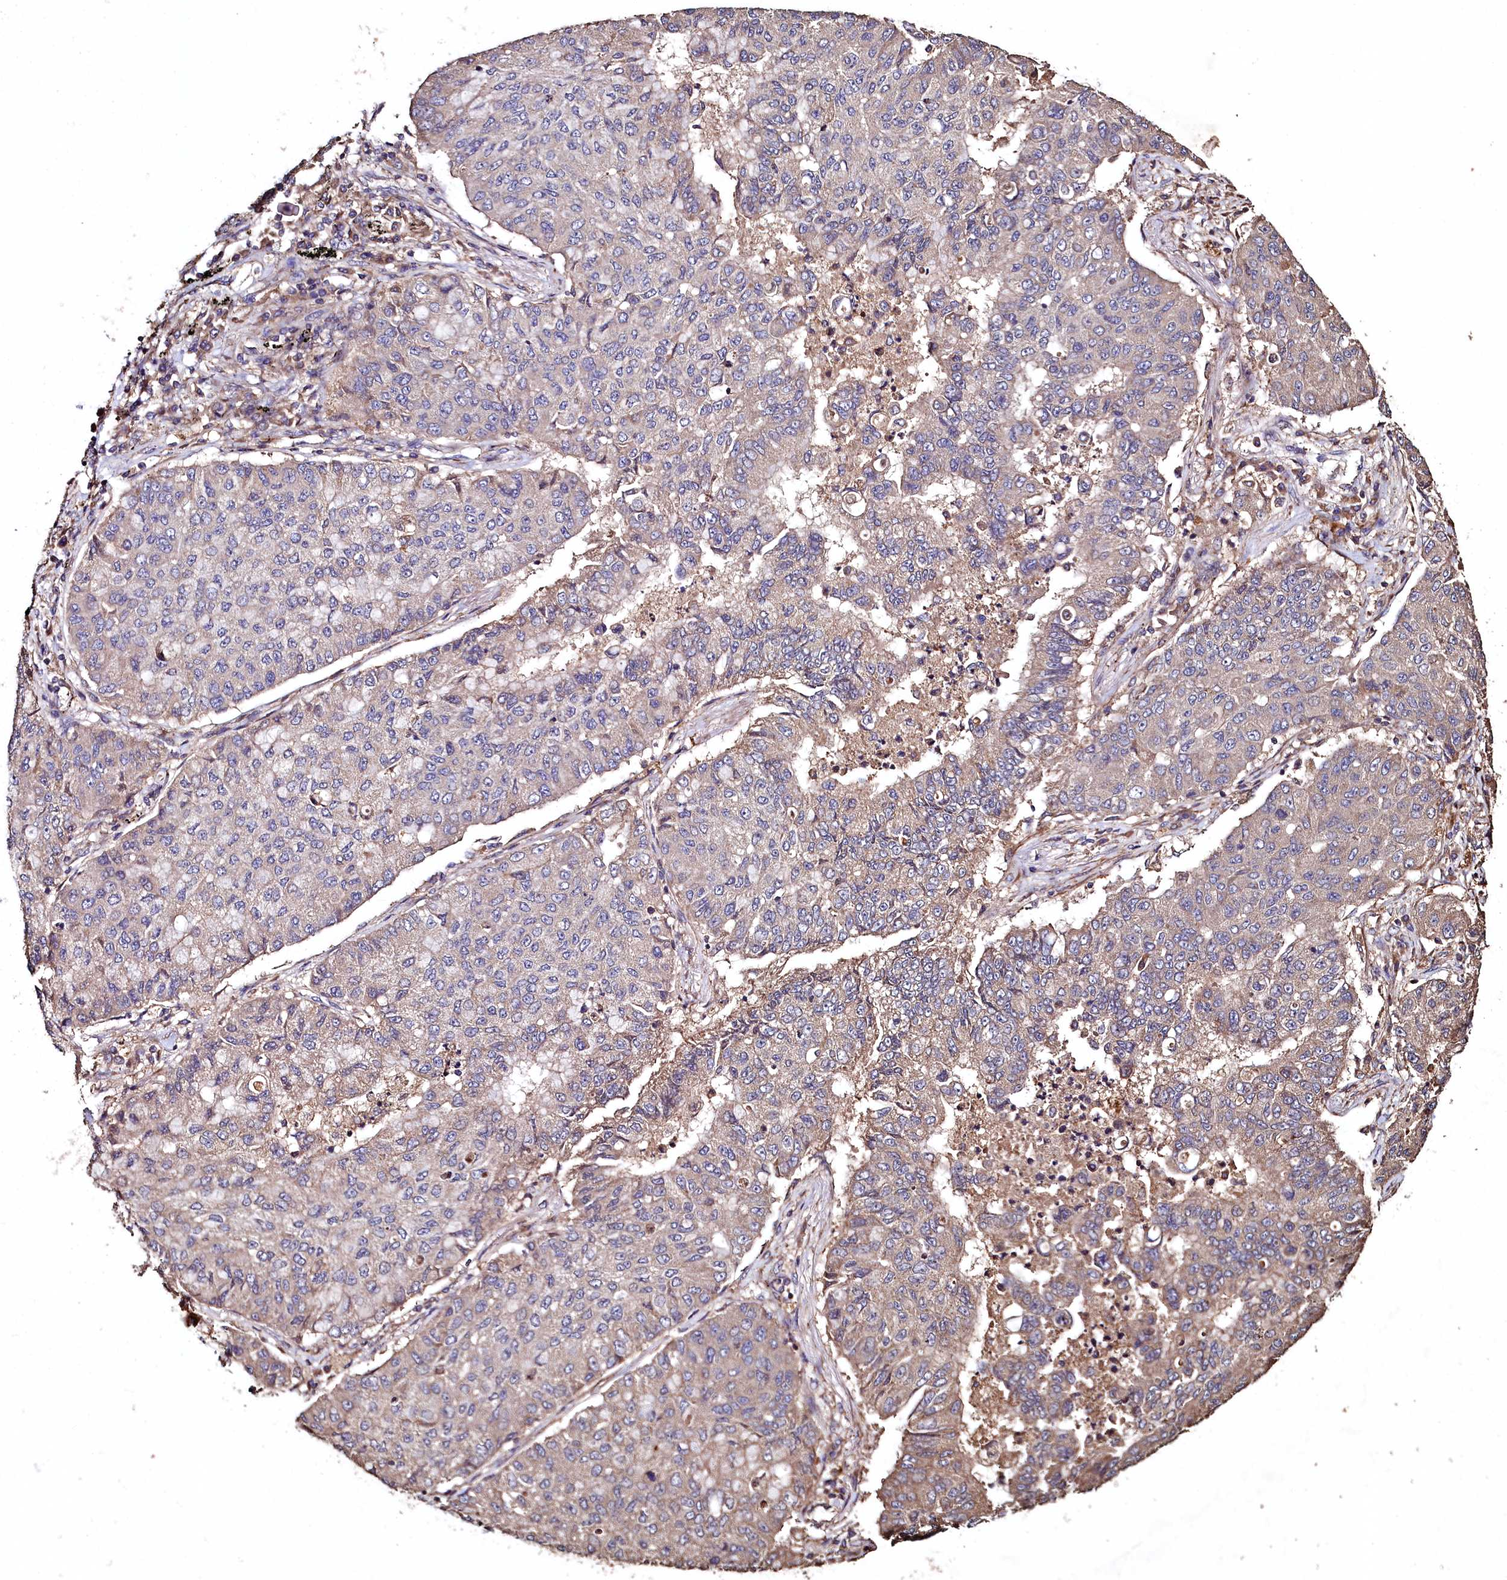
{"staining": {"intensity": "weak", "quantity": "<25%", "location": "cytoplasmic/membranous"}, "tissue": "lung cancer", "cell_type": "Tumor cells", "image_type": "cancer", "snomed": [{"axis": "morphology", "description": "Squamous cell carcinoma, NOS"}, {"axis": "topography", "description": "Lung"}], "caption": "Squamous cell carcinoma (lung) was stained to show a protein in brown. There is no significant expression in tumor cells. The staining is performed using DAB brown chromogen with nuclei counter-stained in using hematoxylin.", "gene": "TMEM98", "patient": {"sex": "male", "age": 74}}